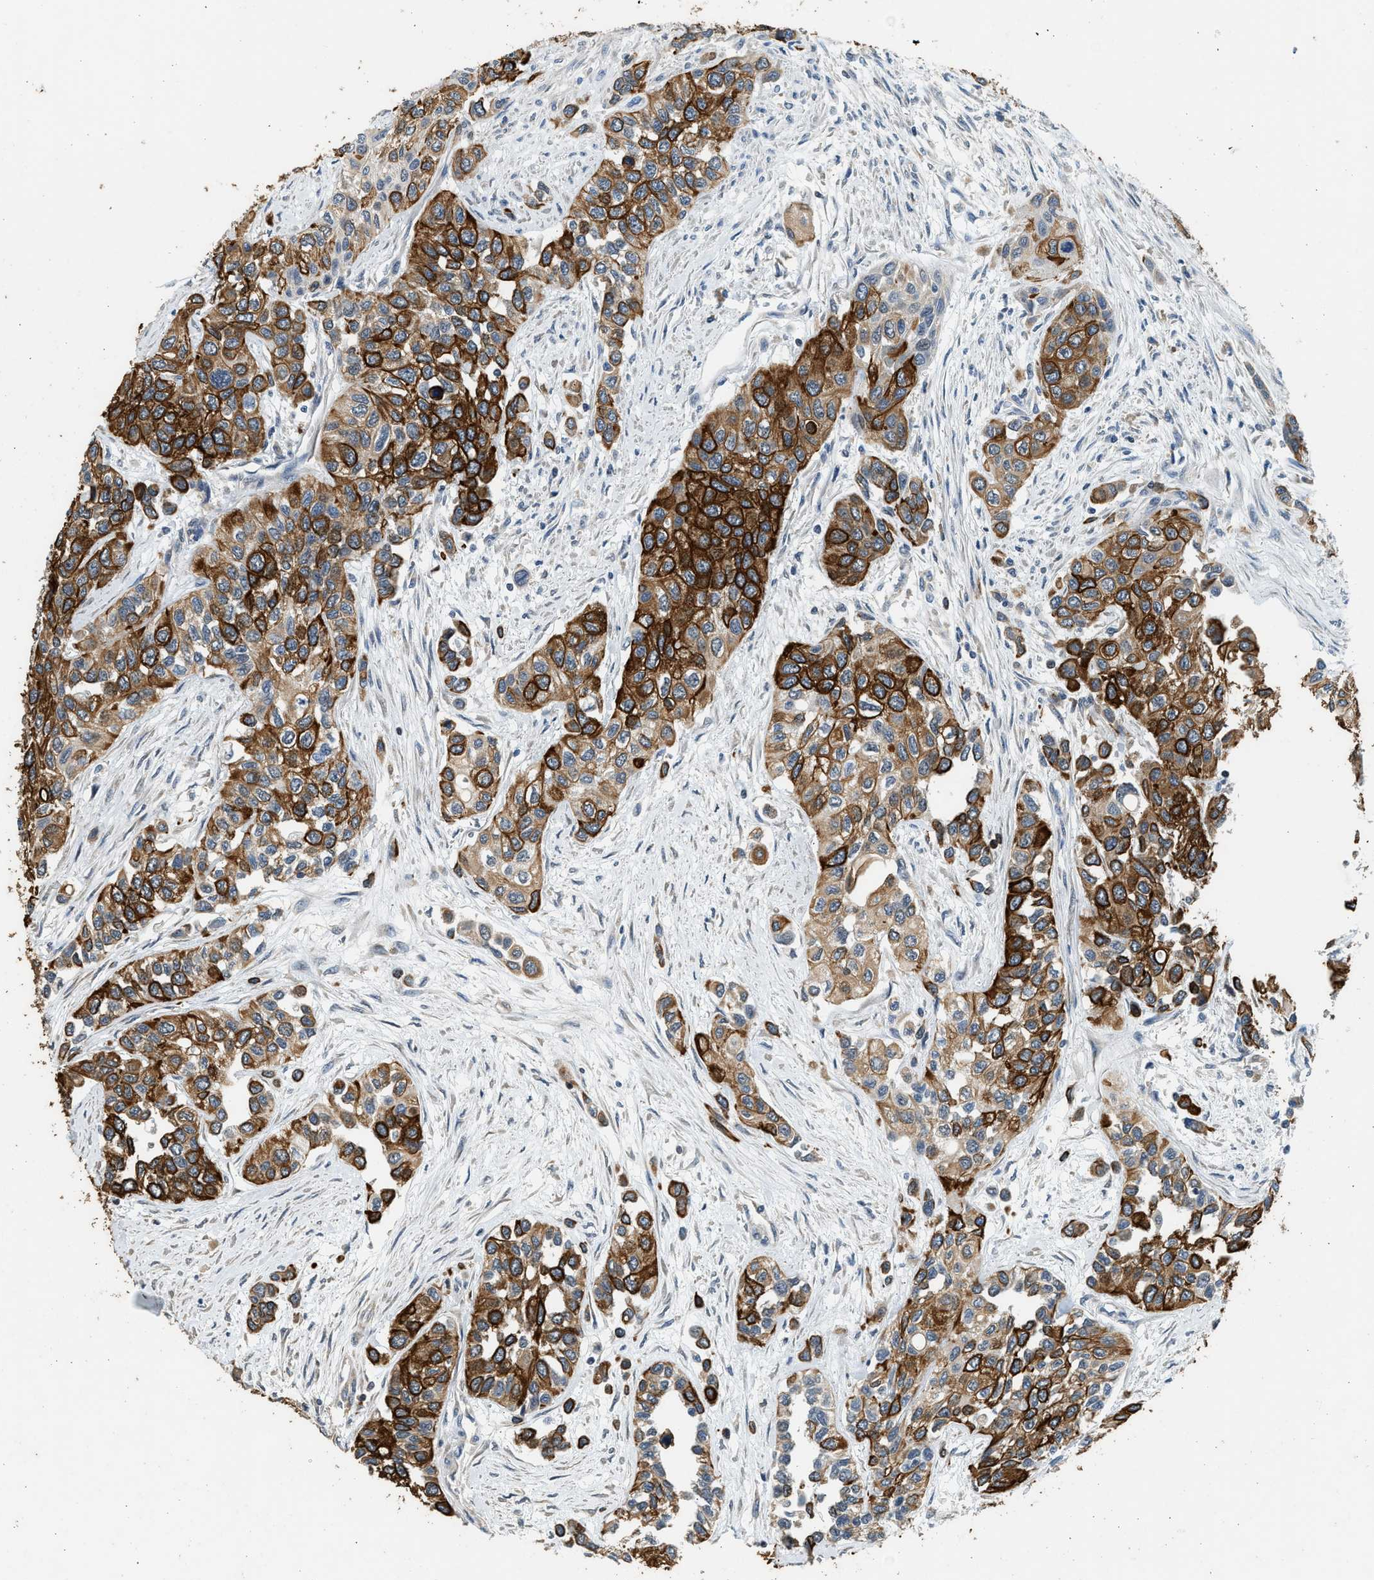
{"staining": {"intensity": "strong", "quantity": ">75%", "location": "cytoplasmic/membranous"}, "tissue": "urothelial cancer", "cell_type": "Tumor cells", "image_type": "cancer", "snomed": [{"axis": "morphology", "description": "Urothelial carcinoma, High grade"}, {"axis": "topography", "description": "Urinary bladder"}], "caption": "The image displays immunohistochemical staining of high-grade urothelial carcinoma. There is strong cytoplasmic/membranous positivity is appreciated in approximately >75% of tumor cells.", "gene": "PCLO", "patient": {"sex": "female", "age": 56}}